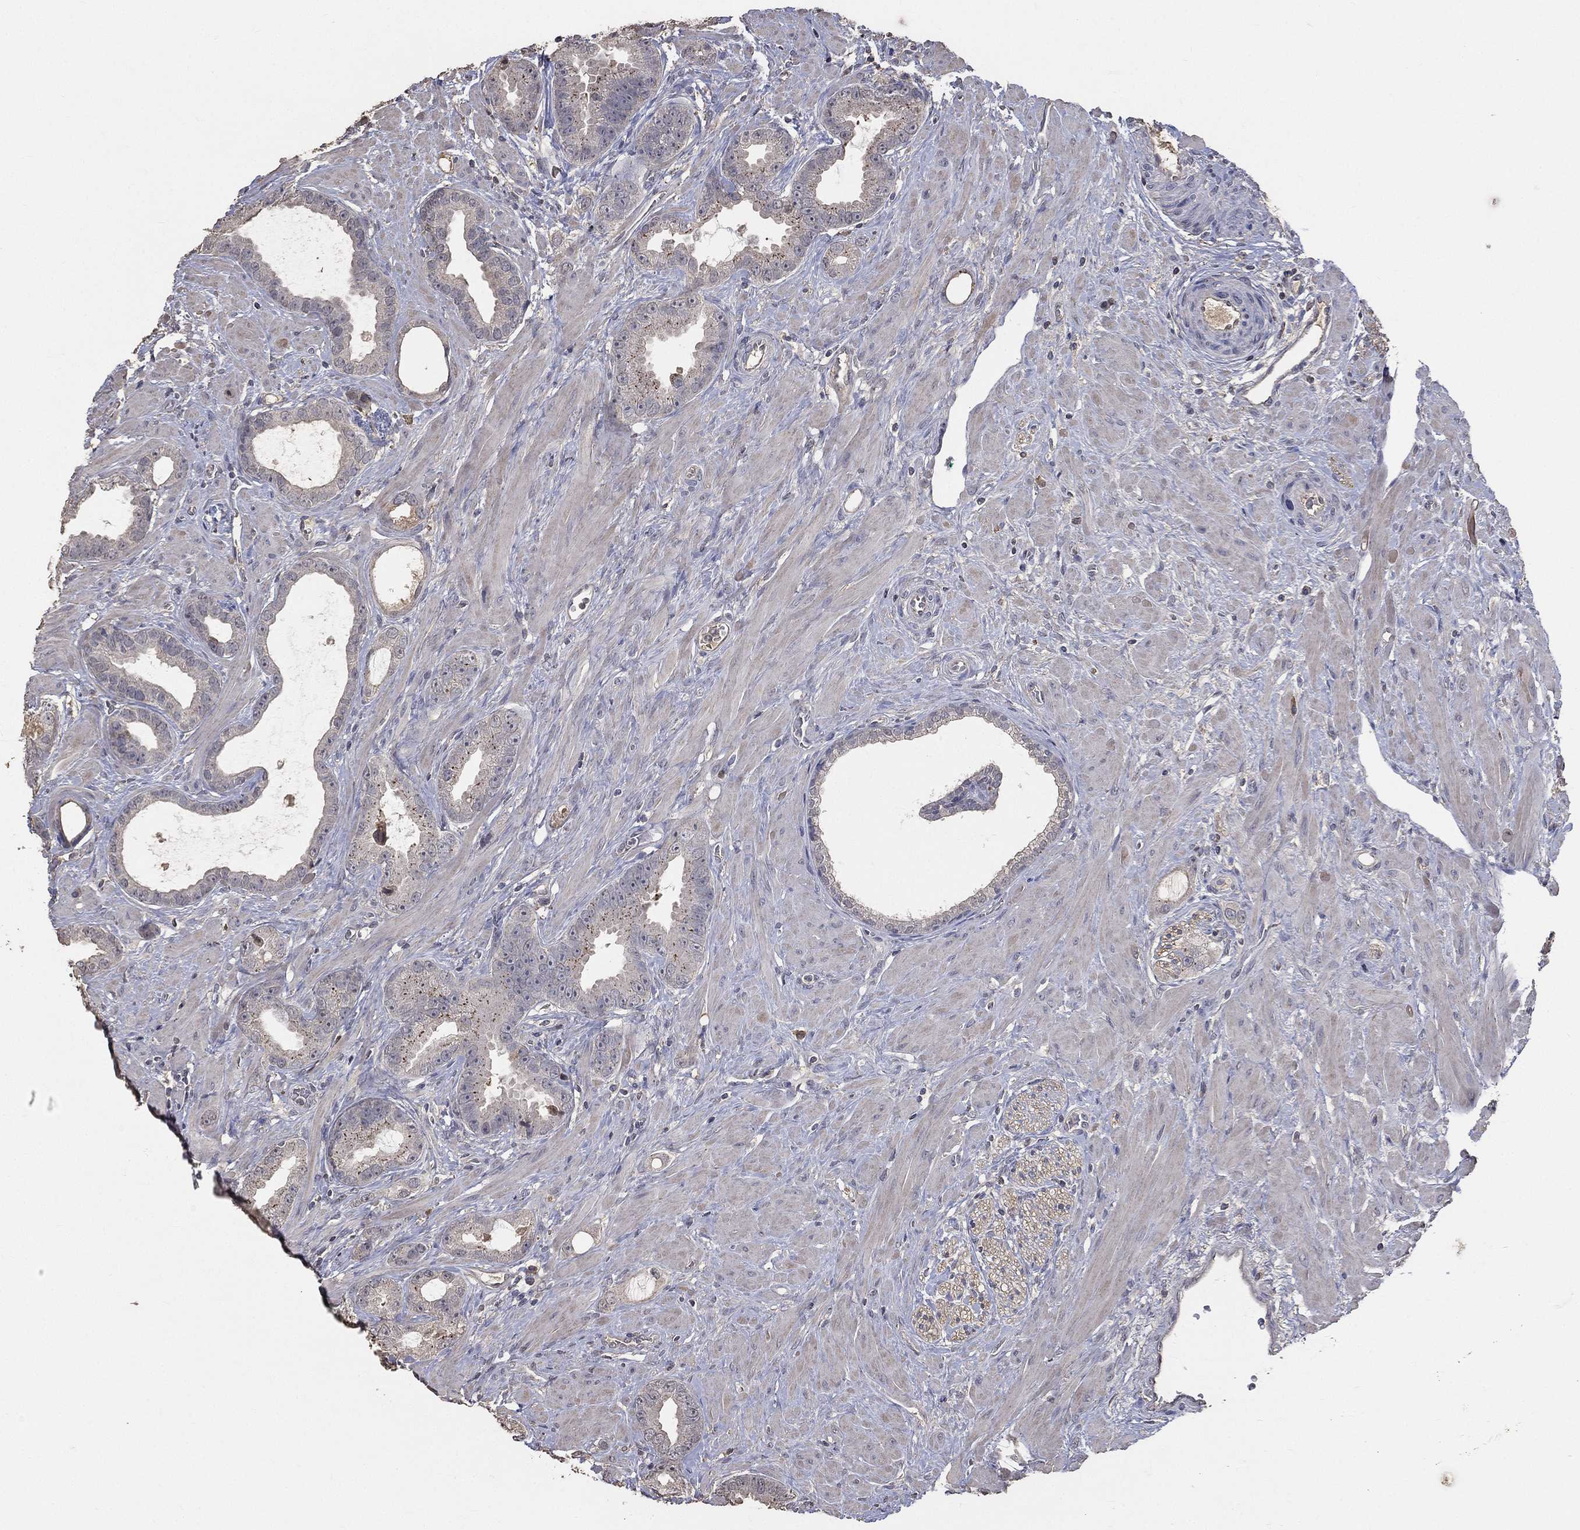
{"staining": {"intensity": "negative", "quantity": "none", "location": "none"}, "tissue": "prostate cancer", "cell_type": "Tumor cells", "image_type": "cancer", "snomed": [{"axis": "morphology", "description": "Adenocarcinoma, Low grade"}, {"axis": "topography", "description": "Prostate"}], "caption": "IHC of prostate cancer reveals no positivity in tumor cells.", "gene": "SNAP25", "patient": {"sex": "male", "age": 68}}